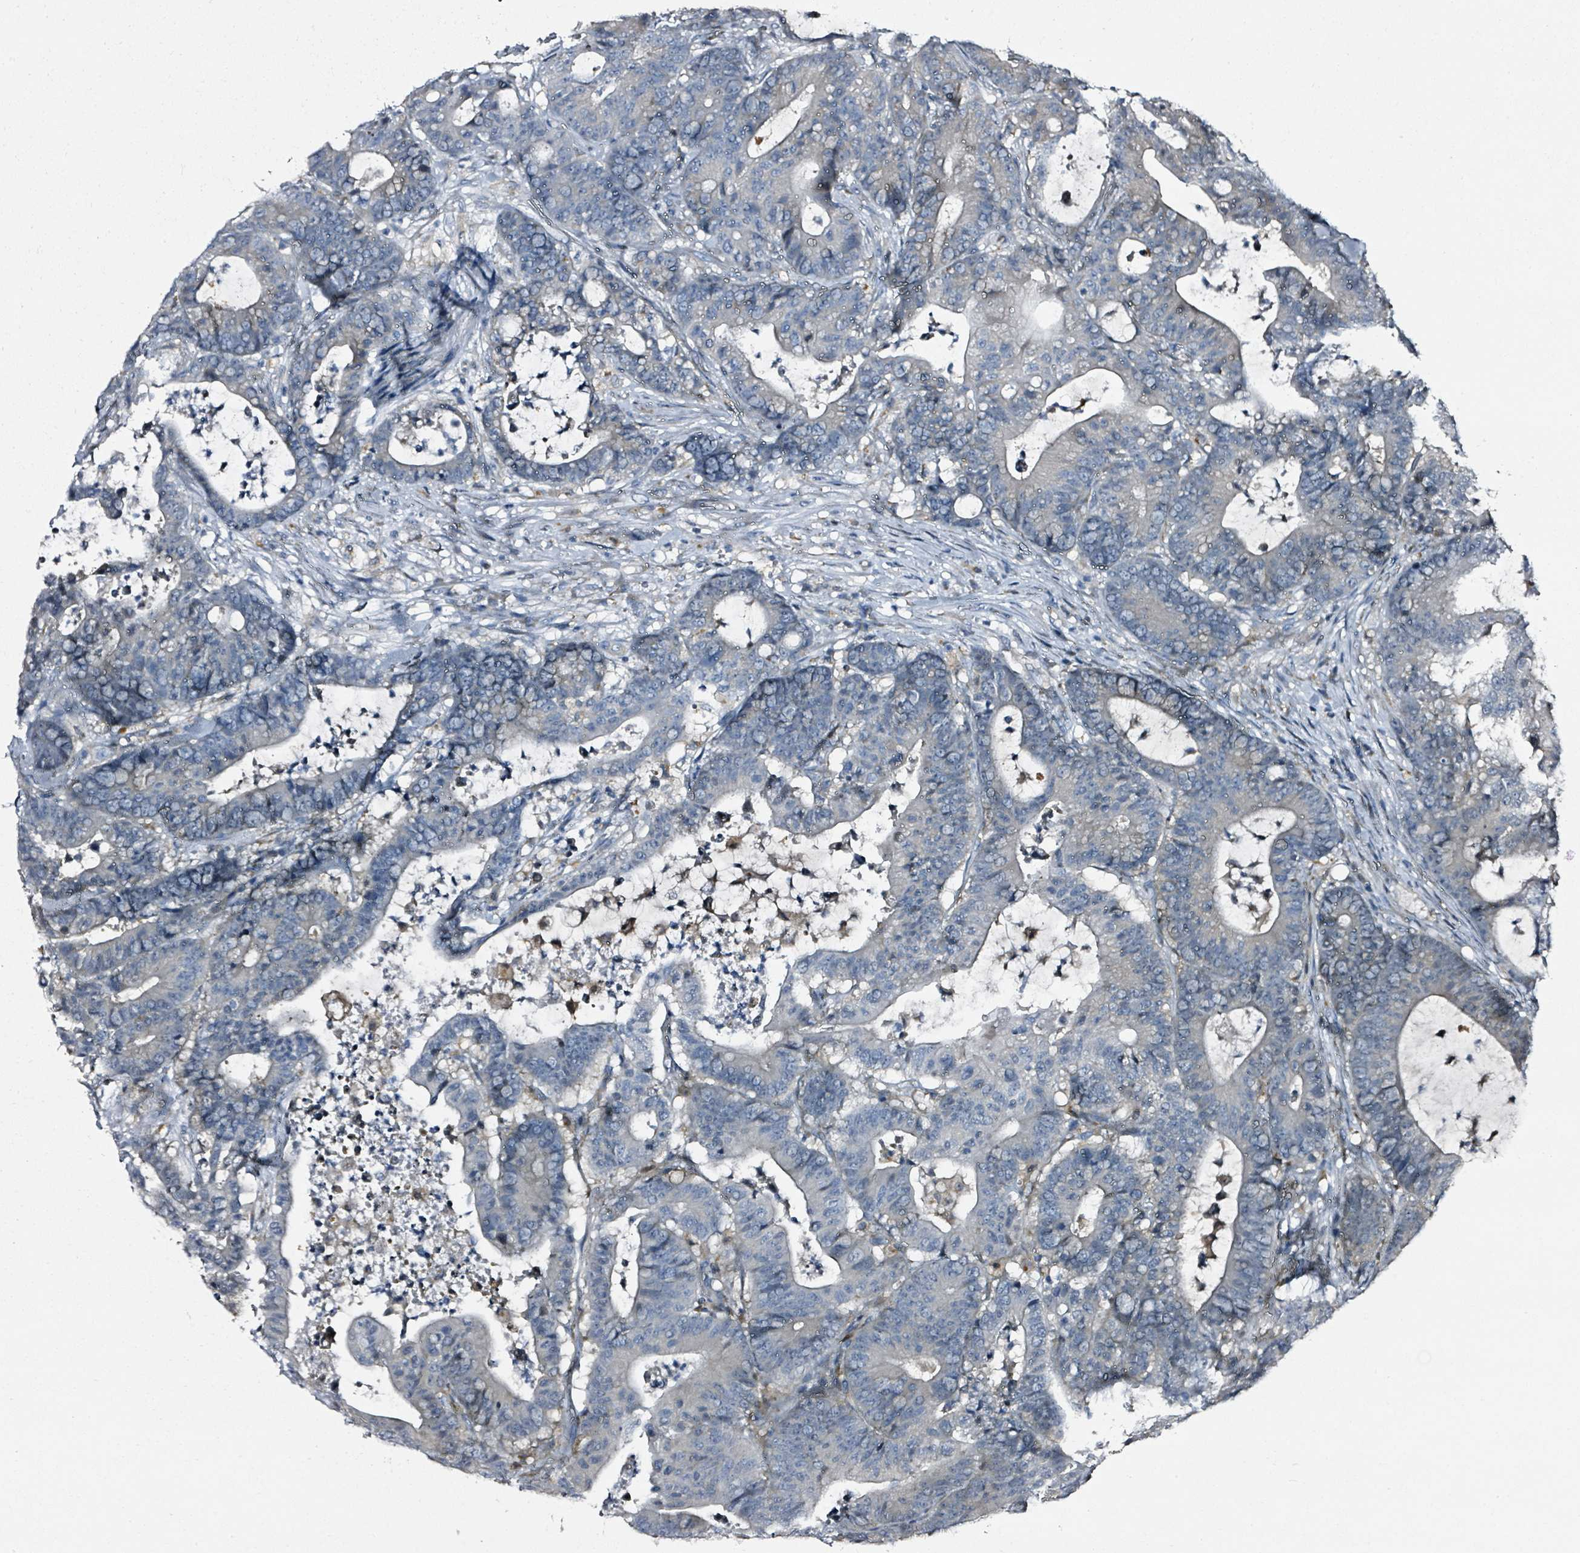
{"staining": {"intensity": "weak", "quantity": "<25%", "location": "cytoplasmic/membranous"}, "tissue": "colorectal cancer", "cell_type": "Tumor cells", "image_type": "cancer", "snomed": [{"axis": "morphology", "description": "Adenocarcinoma, NOS"}, {"axis": "topography", "description": "Colon"}], "caption": "The immunohistochemistry micrograph has no significant expression in tumor cells of adenocarcinoma (colorectal) tissue.", "gene": "B3GAT3", "patient": {"sex": "female", "age": 84}}